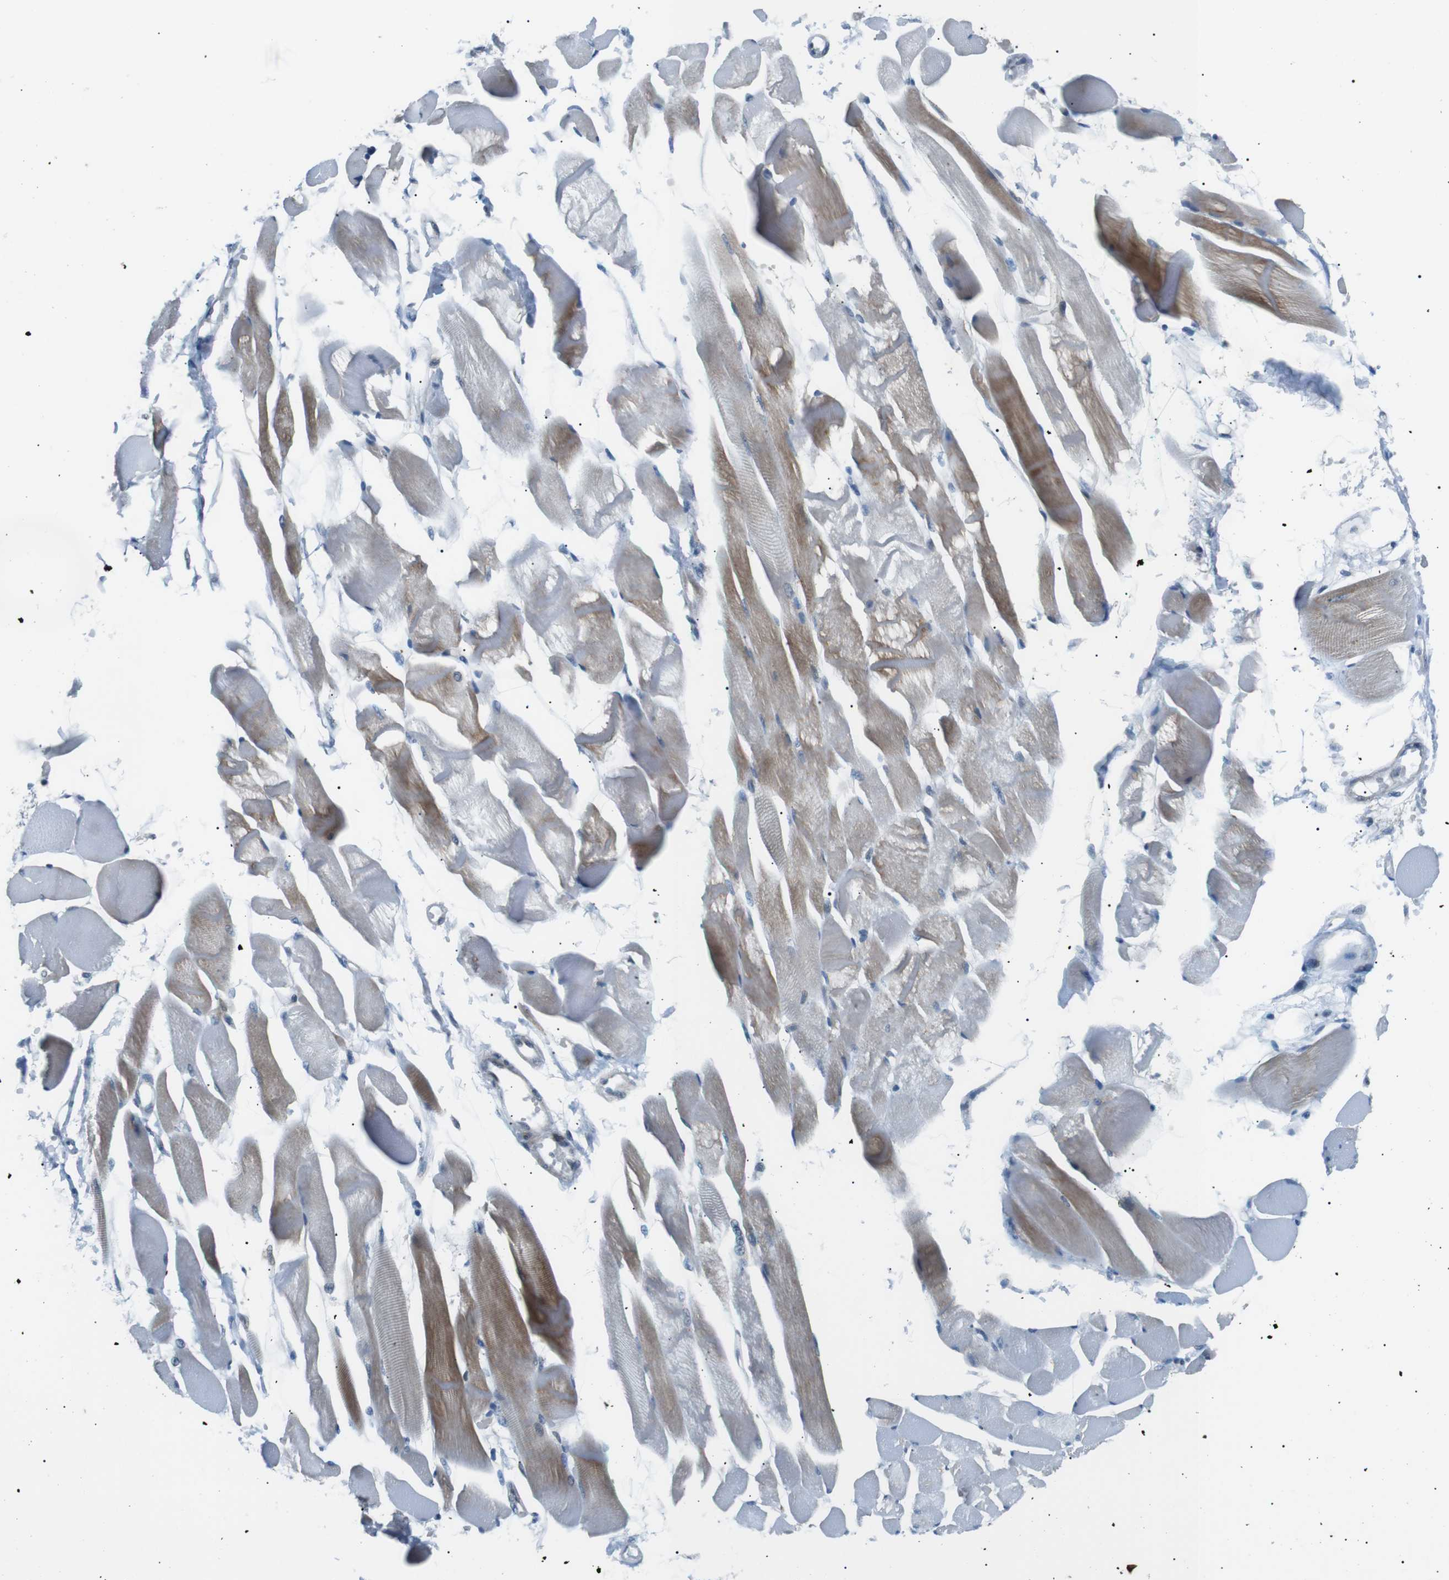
{"staining": {"intensity": "moderate", "quantity": "25%-75%", "location": "cytoplasmic/membranous"}, "tissue": "skeletal muscle", "cell_type": "Myocytes", "image_type": "normal", "snomed": [{"axis": "morphology", "description": "Normal tissue, NOS"}, {"axis": "topography", "description": "Skeletal muscle"}, {"axis": "topography", "description": "Peripheral nerve tissue"}], "caption": "Moderate cytoplasmic/membranous staining for a protein is present in approximately 25%-75% of myocytes of normal skeletal muscle using immunohistochemistry (IHC).", "gene": "ARID5B", "patient": {"sex": "female", "age": 84}}